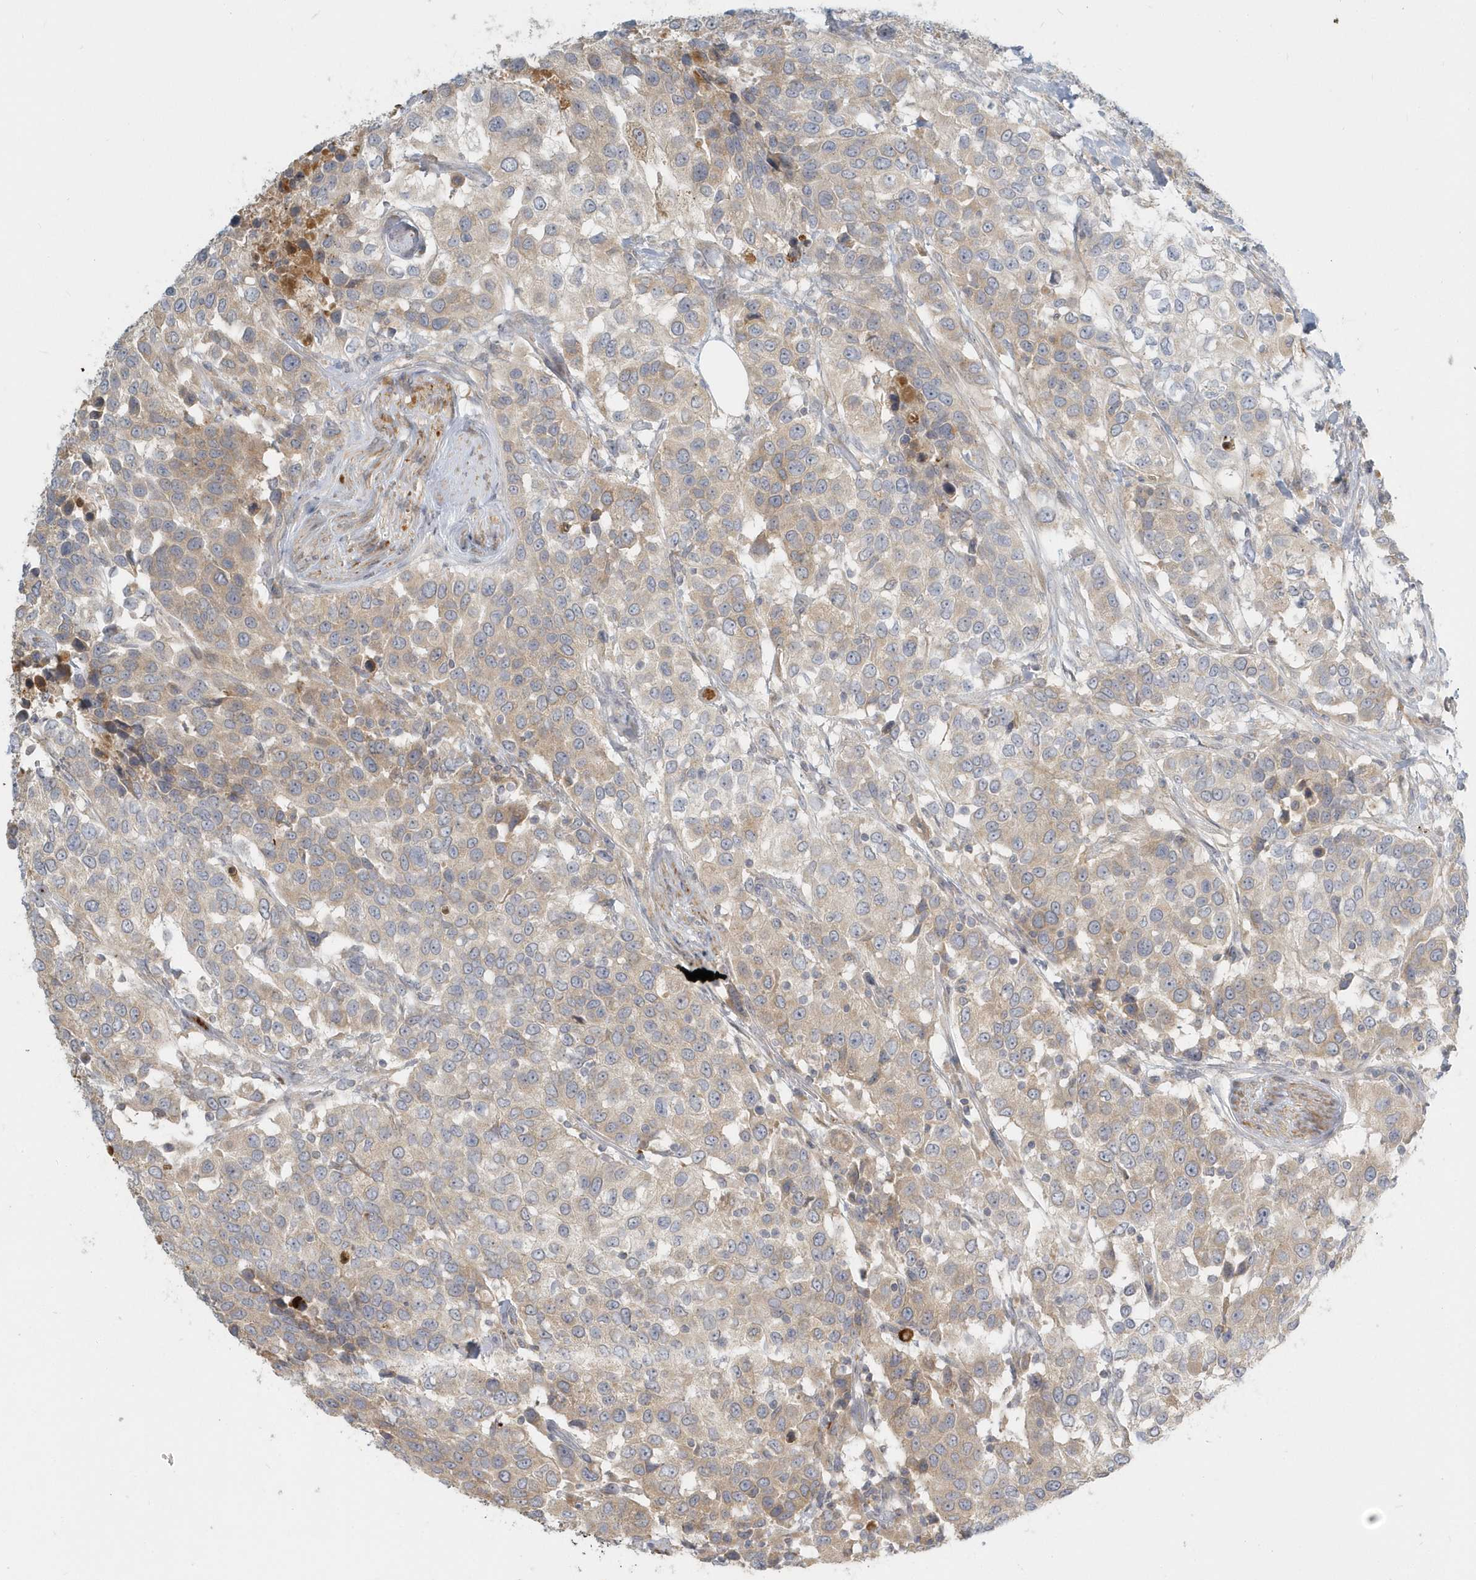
{"staining": {"intensity": "weak", "quantity": "25%-75%", "location": "cytoplasmic/membranous"}, "tissue": "urothelial cancer", "cell_type": "Tumor cells", "image_type": "cancer", "snomed": [{"axis": "morphology", "description": "Urothelial carcinoma, High grade"}, {"axis": "topography", "description": "Urinary bladder"}], "caption": "Immunohistochemical staining of human urothelial cancer displays low levels of weak cytoplasmic/membranous protein expression in approximately 25%-75% of tumor cells.", "gene": "NAPB", "patient": {"sex": "female", "age": 80}}